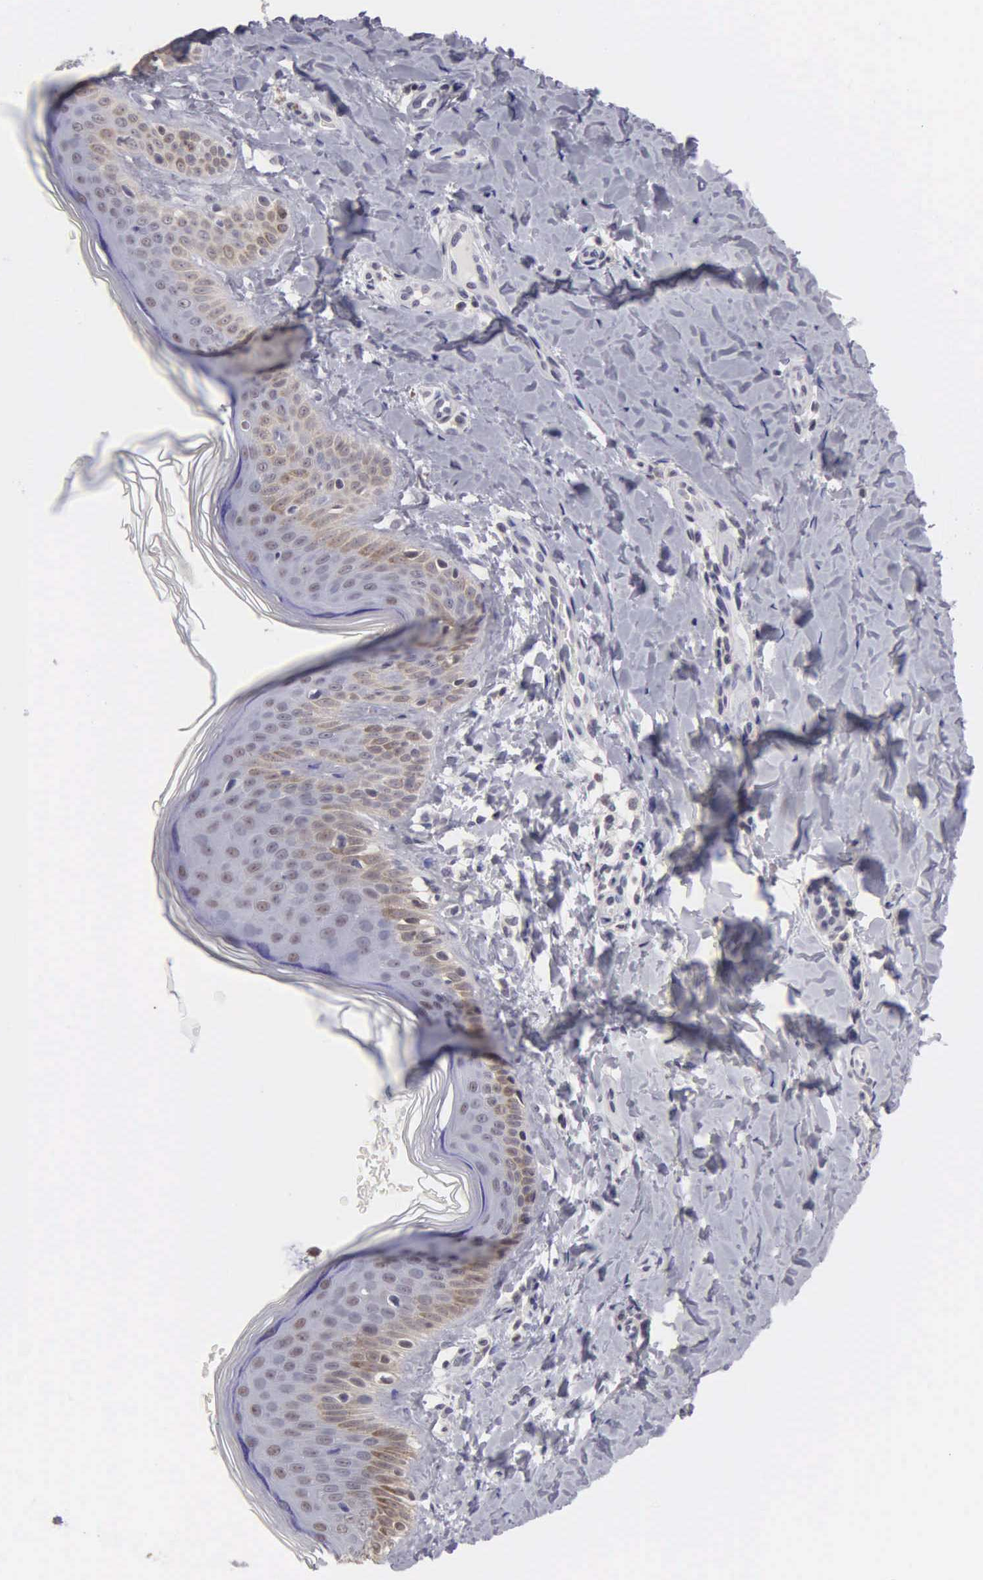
{"staining": {"intensity": "negative", "quantity": "none", "location": "none"}, "tissue": "melanoma", "cell_type": "Tumor cells", "image_type": "cancer", "snomed": [{"axis": "morphology", "description": "Malignant melanoma, NOS"}, {"axis": "topography", "description": "Skin"}], "caption": "DAB (3,3'-diaminobenzidine) immunohistochemical staining of melanoma demonstrates no significant positivity in tumor cells.", "gene": "BRD1", "patient": {"sex": "male", "age": 45}}